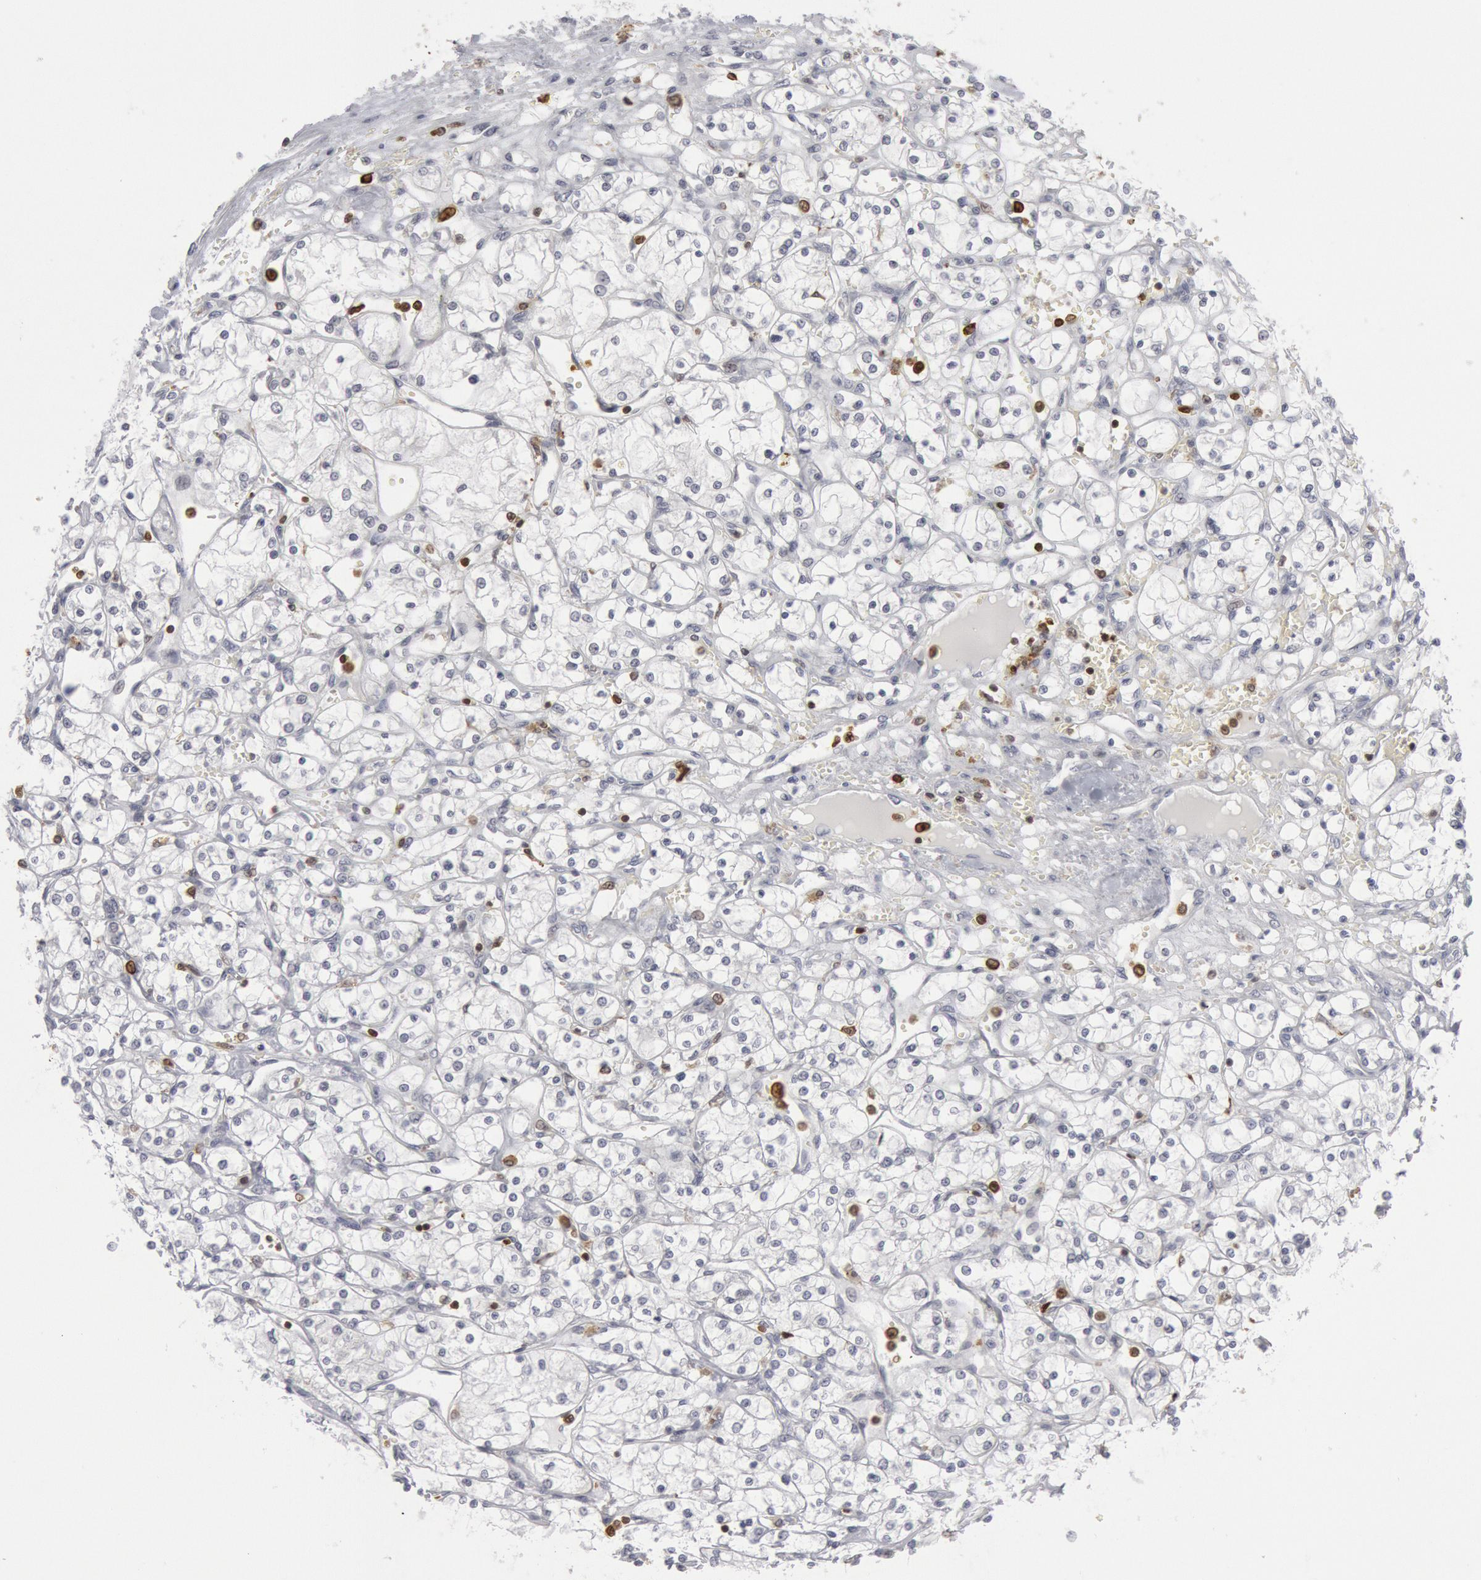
{"staining": {"intensity": "negative", "quantity": "none", "location": "none"}, "tissue": "renal cancer", "cell_type": "Tumor cells", "image_type": "cancer", "snomed": [{"axis": "morphology", "description": "Adenocarcinoma, NOS"}, {"axis": "topography", "description": "Kidney"}], "caption": "This is a micrograph of immunohistochemistry (IHC) staining of renal cancer (adenocarcinoma), which shows no positivity in tumor cells. The staining was performed using DAB to visualize the protein expression in brown, while the nuclei were stained in blue with hematoxylin (Magnification: 20x).", "gene": "PTPN6", "patient": {"sex": "male", "age": 61}}